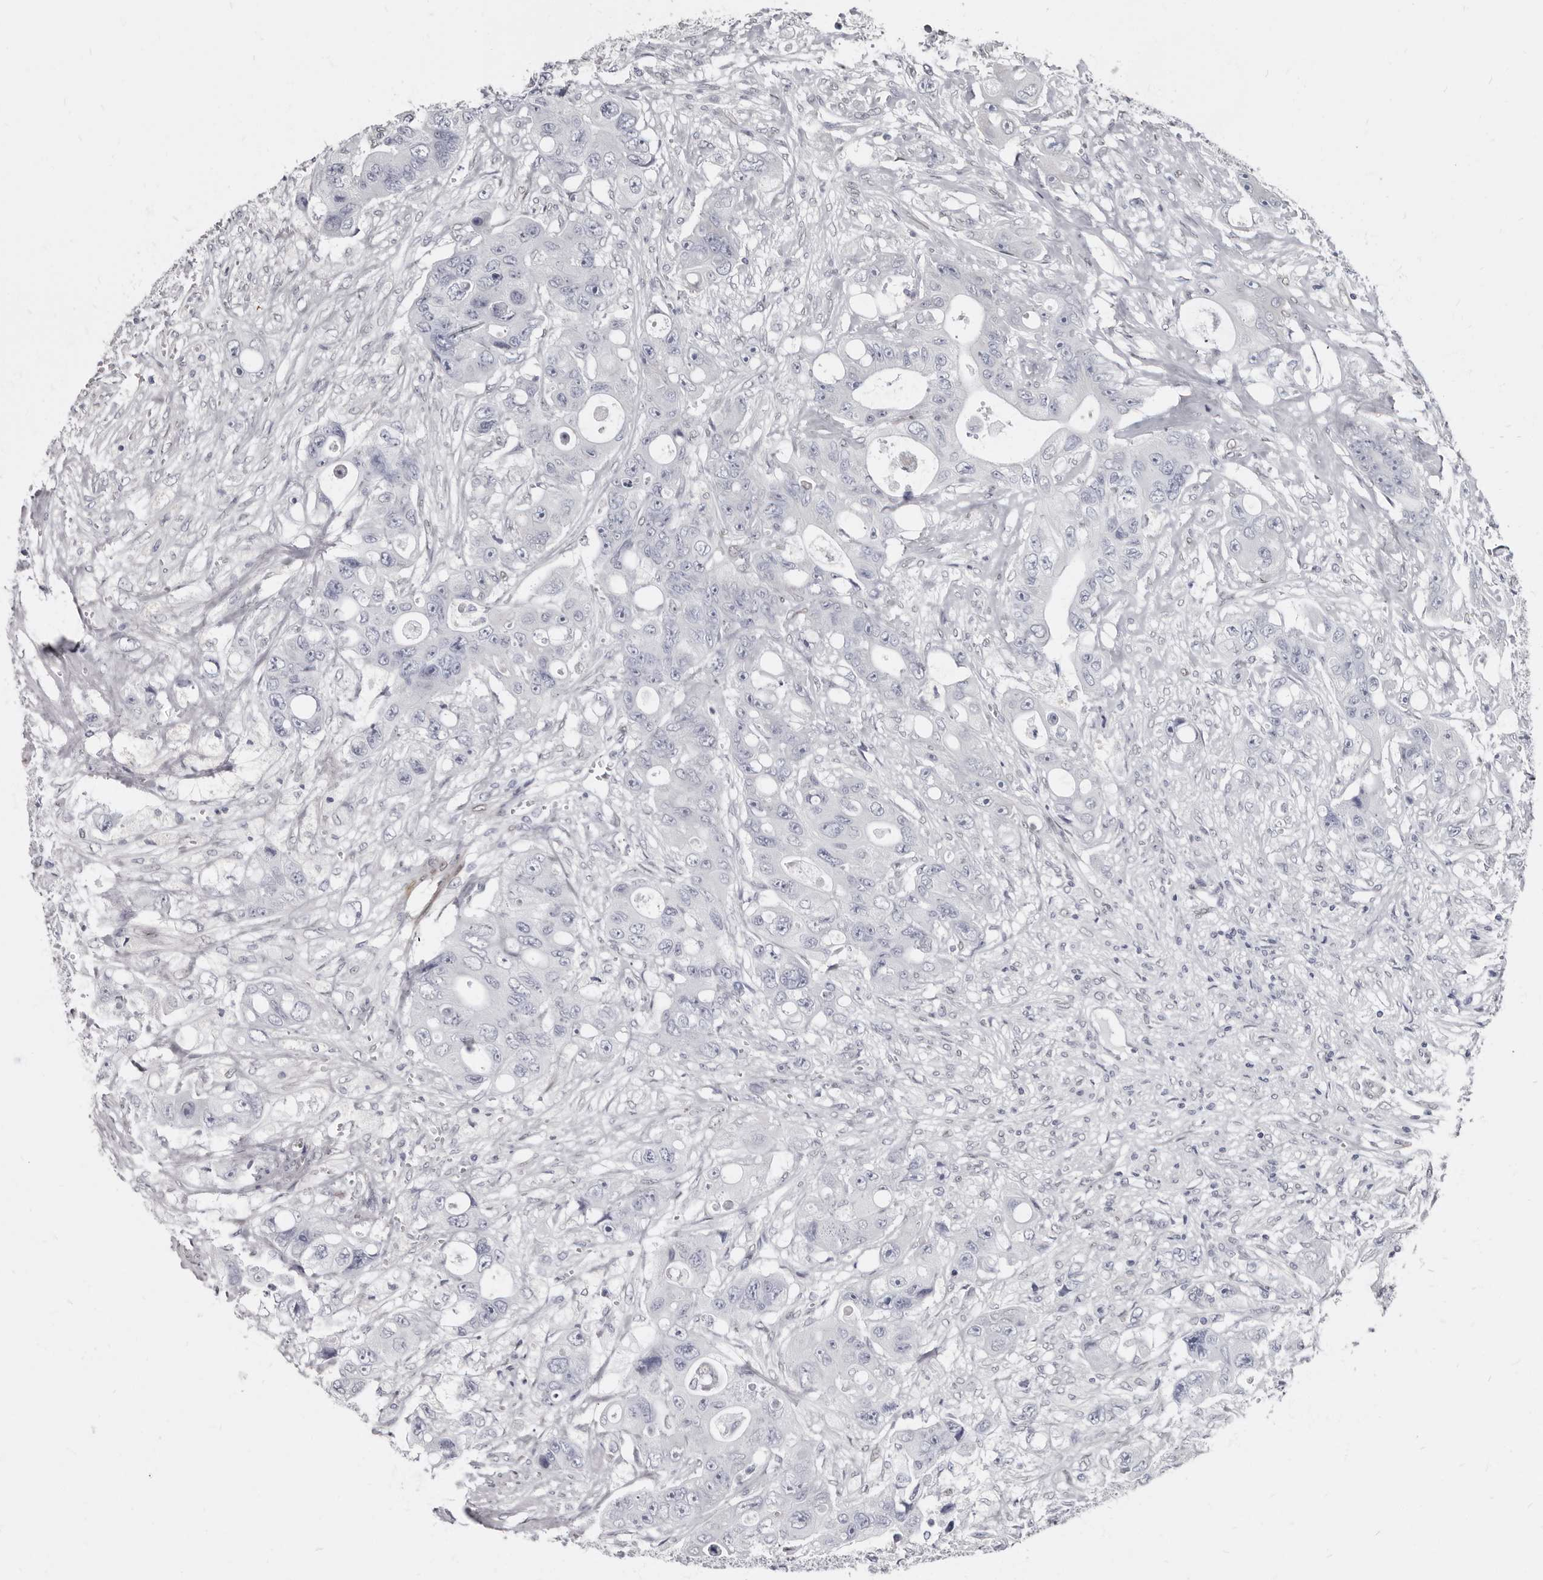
{"staining": {"intensity": "negative", "quantity": "none", "location": "none"}, "tissue": "colorectal cancer", "cell_type": "Tumor cells", "image_type": "cancer", "snomed": [{"axis": "morphology", "description": "Adenocarcinoma, NOS"}, {"axis": "topography", "description": "Colon"}], "caption": "A histopathology image of human colorectal adenocarcinoma is negative for staining in tumor cells. Nuclei are stained in blue.", "gene": "MRGPRF", "patient": {"sex": "female", "age": 46}}